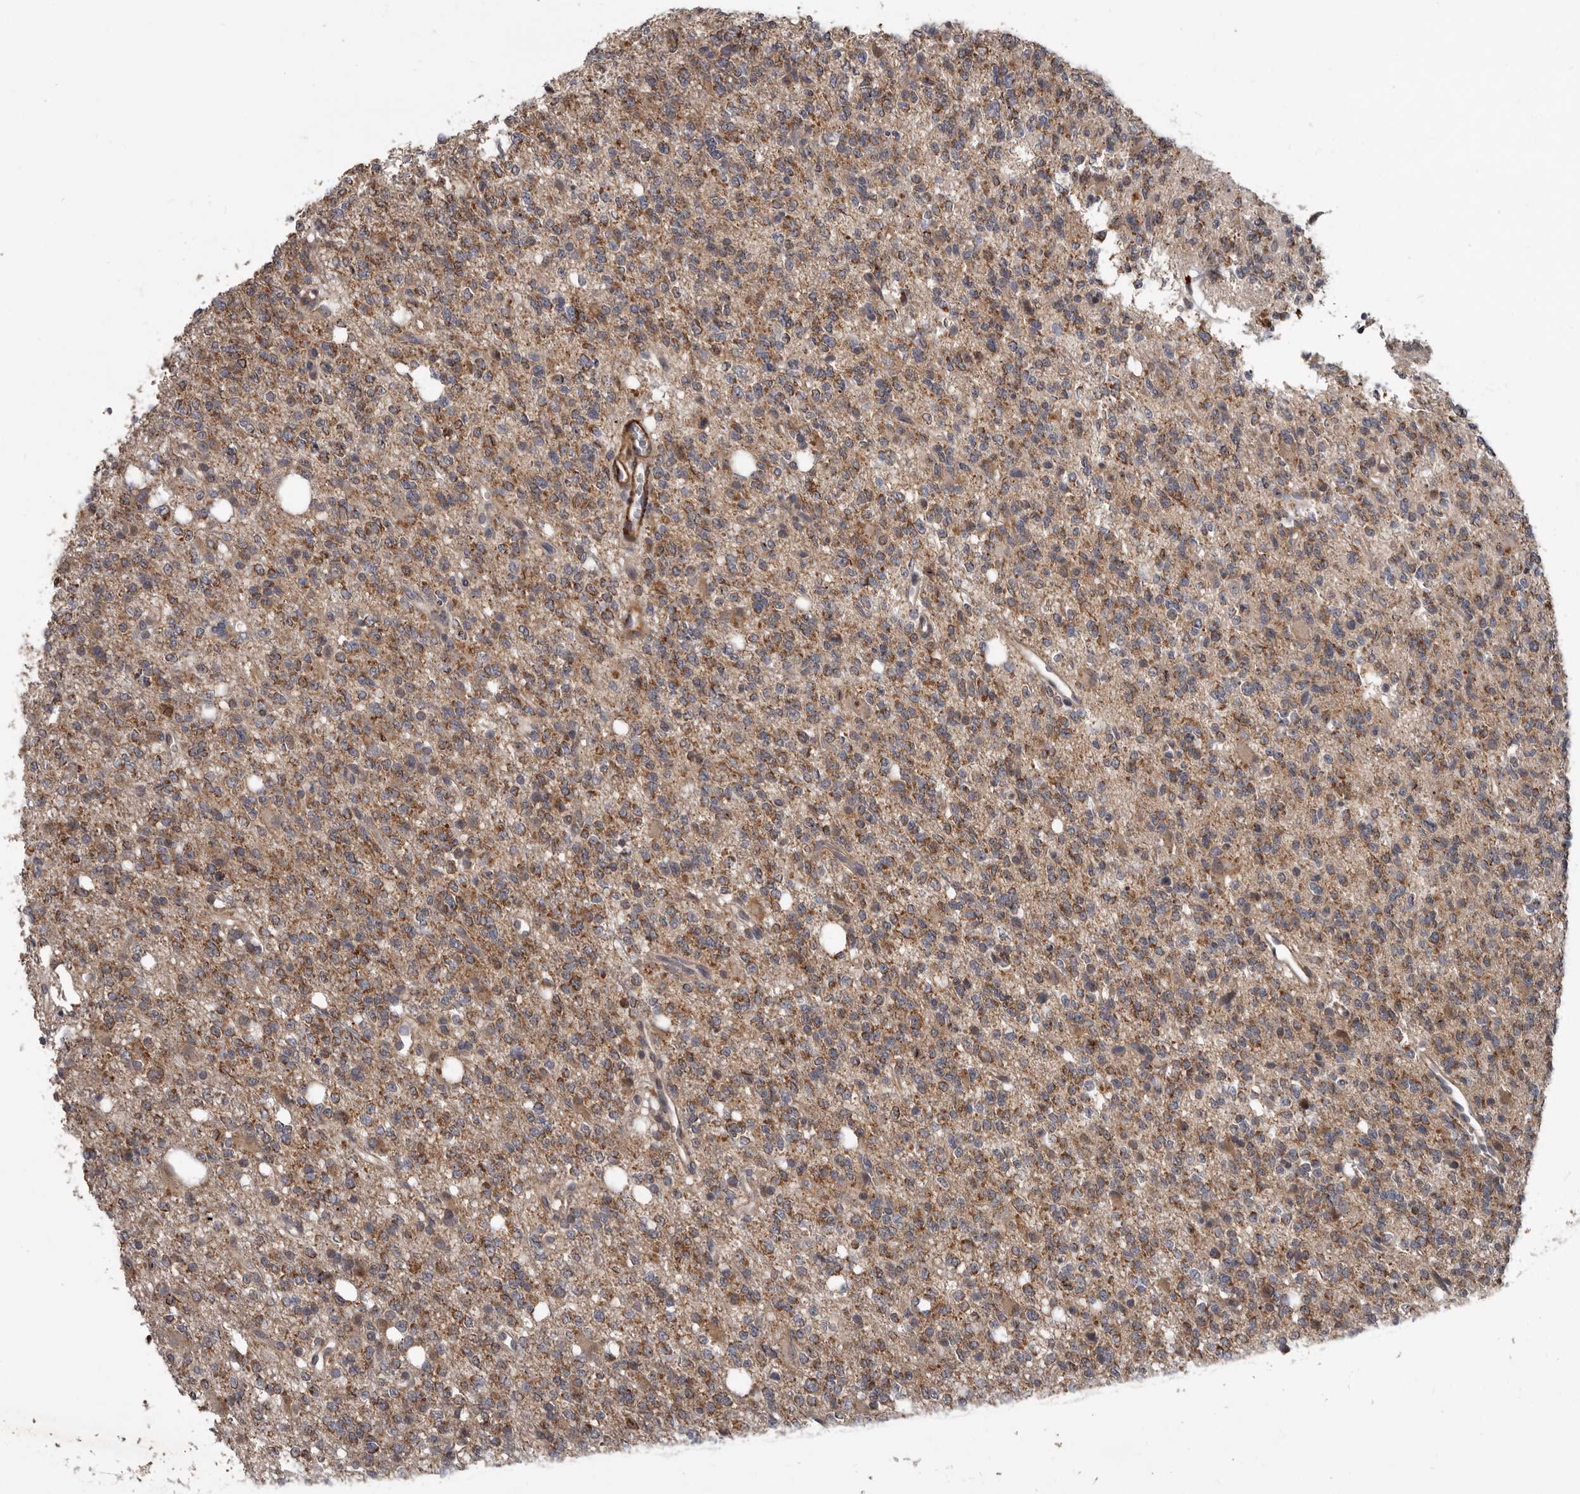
{"staining": {"intensity": "moderate", "quantity": "25%-75%", "location": "cytoplasmic/membranous"}, "tissue": "glioma", "cell_type": "Tumor cells", "image_type": "cancer", "snomed": [{"axis": "morphology", "description": "Glioma, malignant, High grade"}, {"axis": "topography", "description": "Brain"}], "caption": "A medium amount of moderate cytoplasmic/membranous positivity is appreciated in about 25%-75% of tumor cells in malignant glioma (high-grade) tissue.", "gene": "FGFR4", "patient": {"sex": "female", "age": 62}}